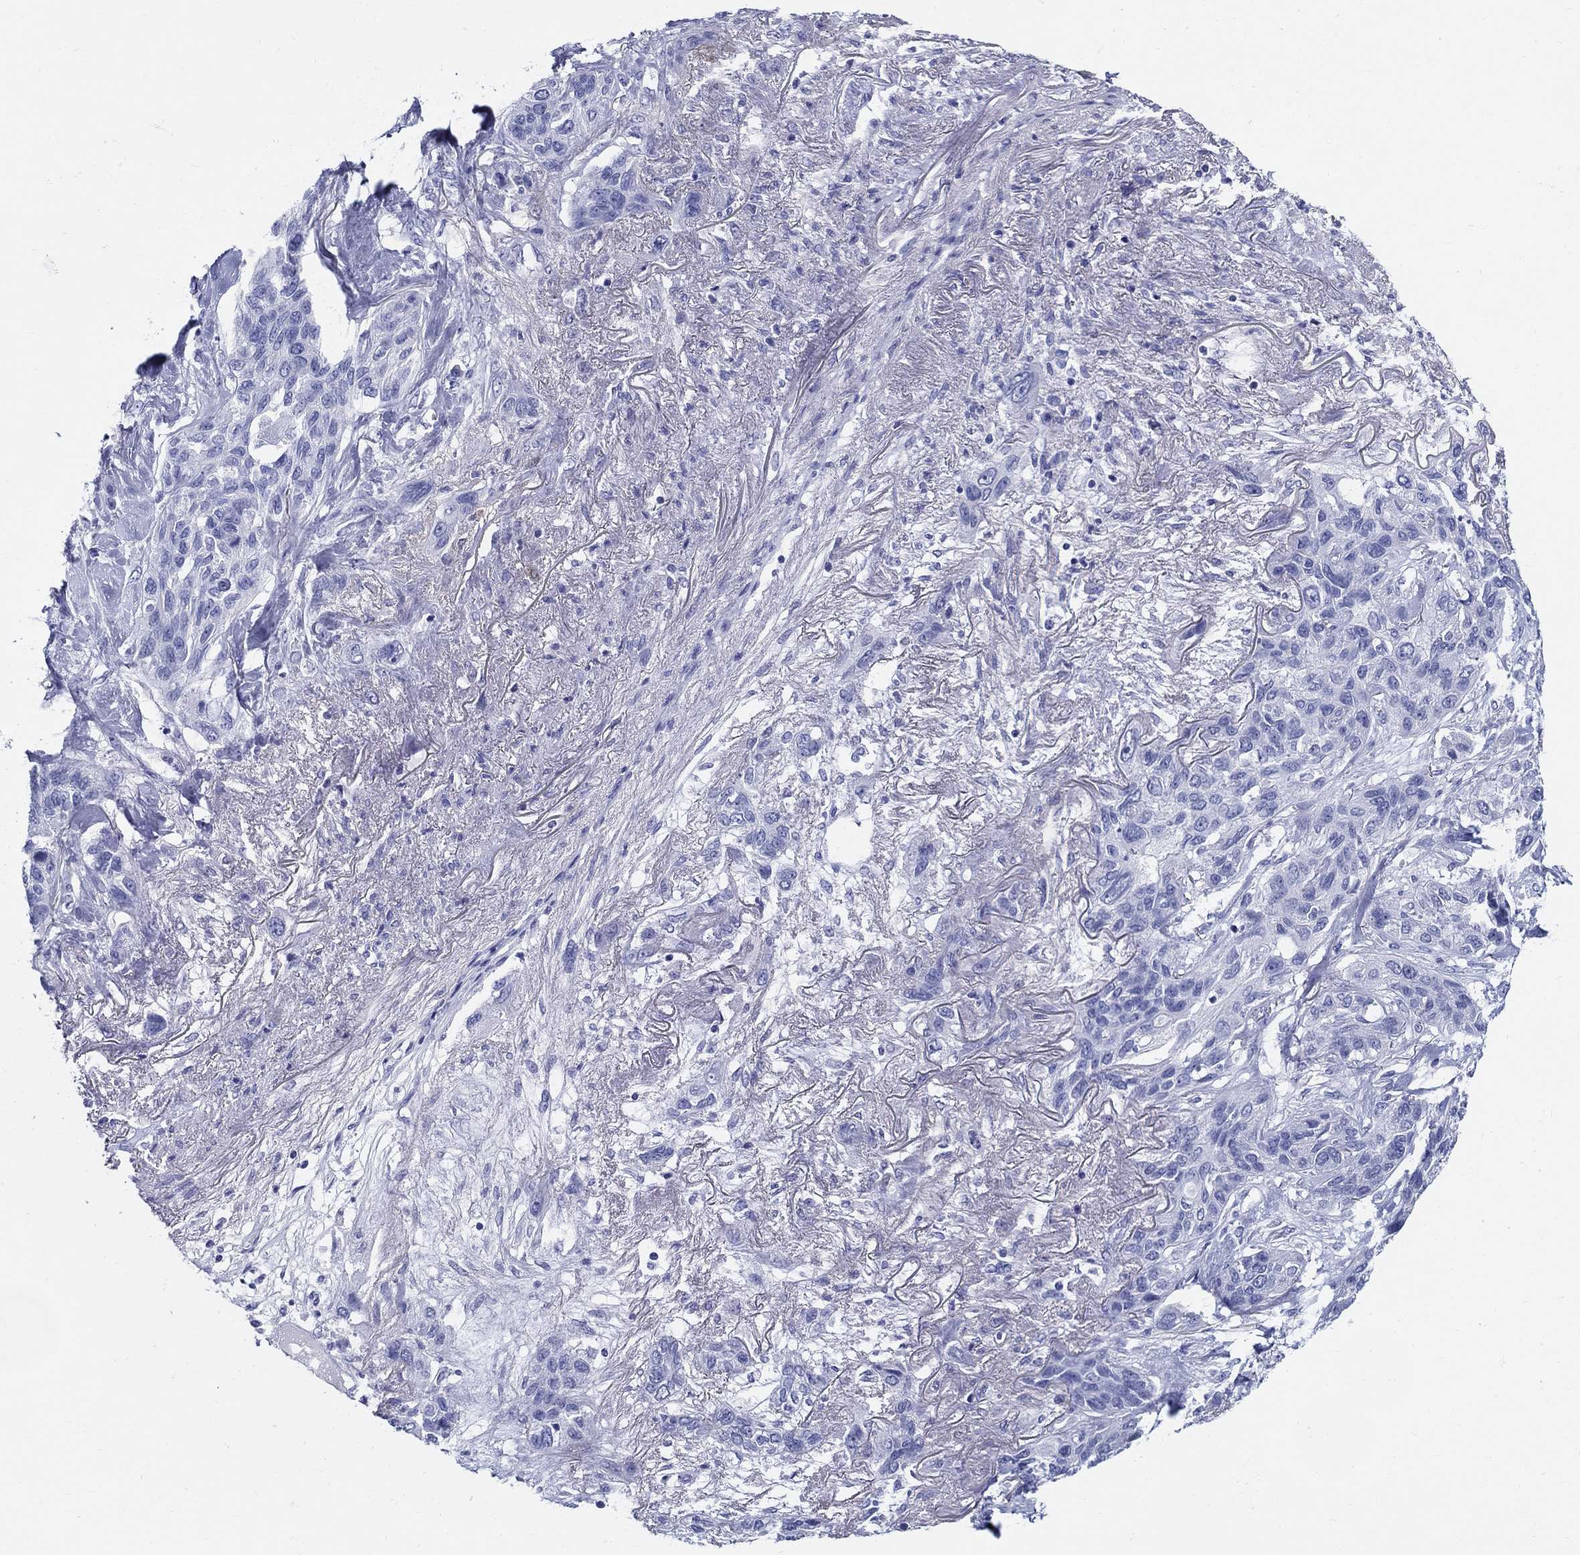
{"staining": {"intensity": "negative", "quantity": "none", "location": "none"}, "tissue": "lung cancer", "cell_type": "Tumor cells", "image_type": "cancer", "snomed": [{"axis": "morphology", "description": "Squamous cell carcinoma, NOS"}, {"axis": "topography", "description": "Lung"}], "caption": "Immunohistochemistry photomicrograph of lung cancer stained for a protein (brown), which reveals no staining in tumor cells. (DAB (3,3'-diaminobenzidine) IHC with hematoxylin counter stain).", "gene": "CRYGS", "patient": {"sex": "female", "age": 70}}